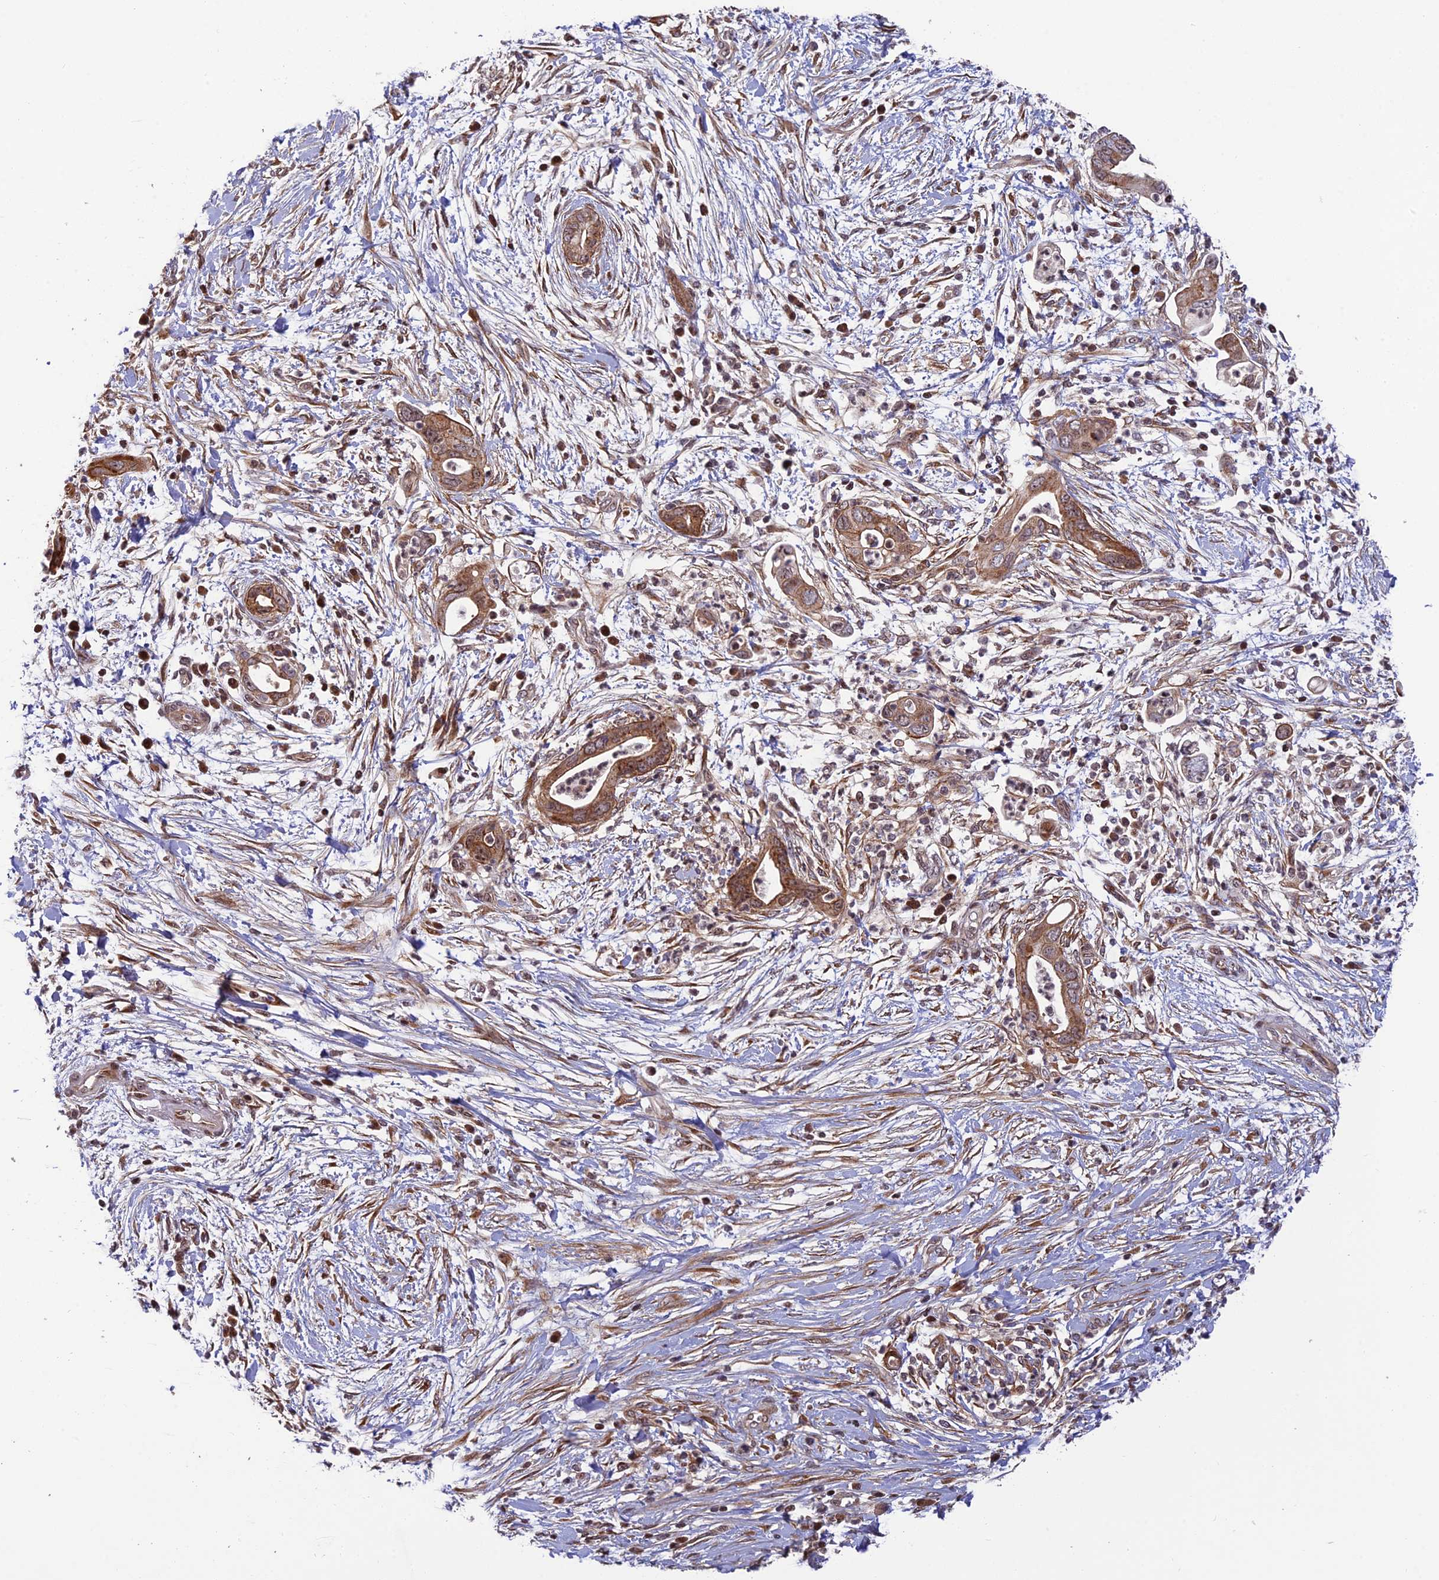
{"staining": {"intensity": "moderate", "quantity": ">75%", "location": "cytoplasmic/membranous"}, "tissue": "pancreatic cancer", "cell_type": "Tumor cells", "image_type": "cancer", "snomed": [{"axis": "morphology", "description": "Adenocarcinoma, NOS"}, {"axis": "topography", "description": "Pancreas"}], "caption": "Moderate cytoplasmic/membranous staining for a protein is seen in about >75% of tumor cells of pancreatic cancer (adenocarcinoma) using immunohistochemistry.", "gene": "SMIM7", "patient": {"sex": "male", "age": 75}}